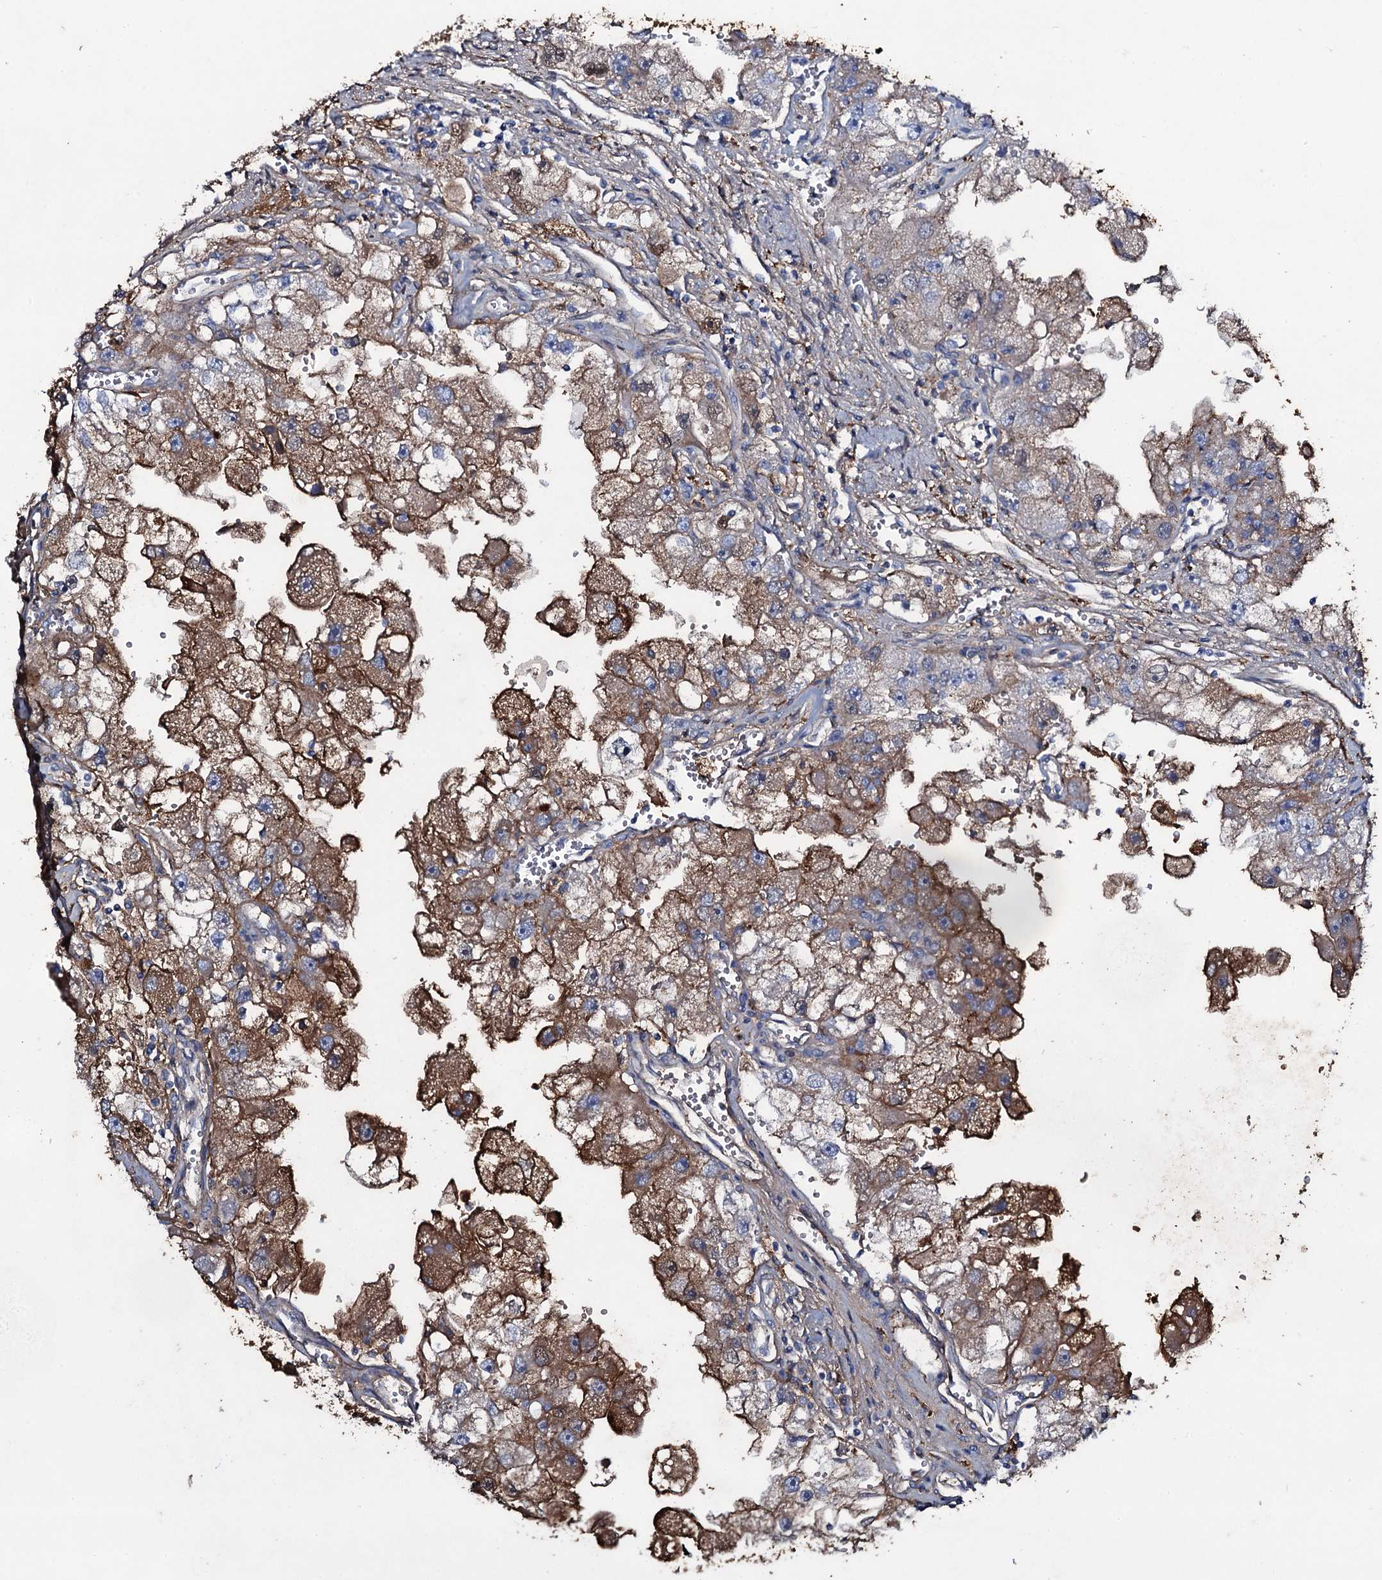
{"staining": {"intensity": "strong", "quantity": "25%-75%", "location": "cytoplasmic/membranous"}, "tissue": "renal cancer", "cell_type": "Tumor cells", "image_type": "cancer", "snomed": [{"axis": "morphology", "description": "Adenocarcinoma, NOS"}, {"axis": "topography", "description": "Kidney"}], "caption": "Tumor cells demonstrate high levels of strong cytoplasmic/membranous expression in about 25%-75% of cells in human adenocarcinoma (renal).", "gene": "EDN1", "patient": {"sex": "male", "age": 63}}